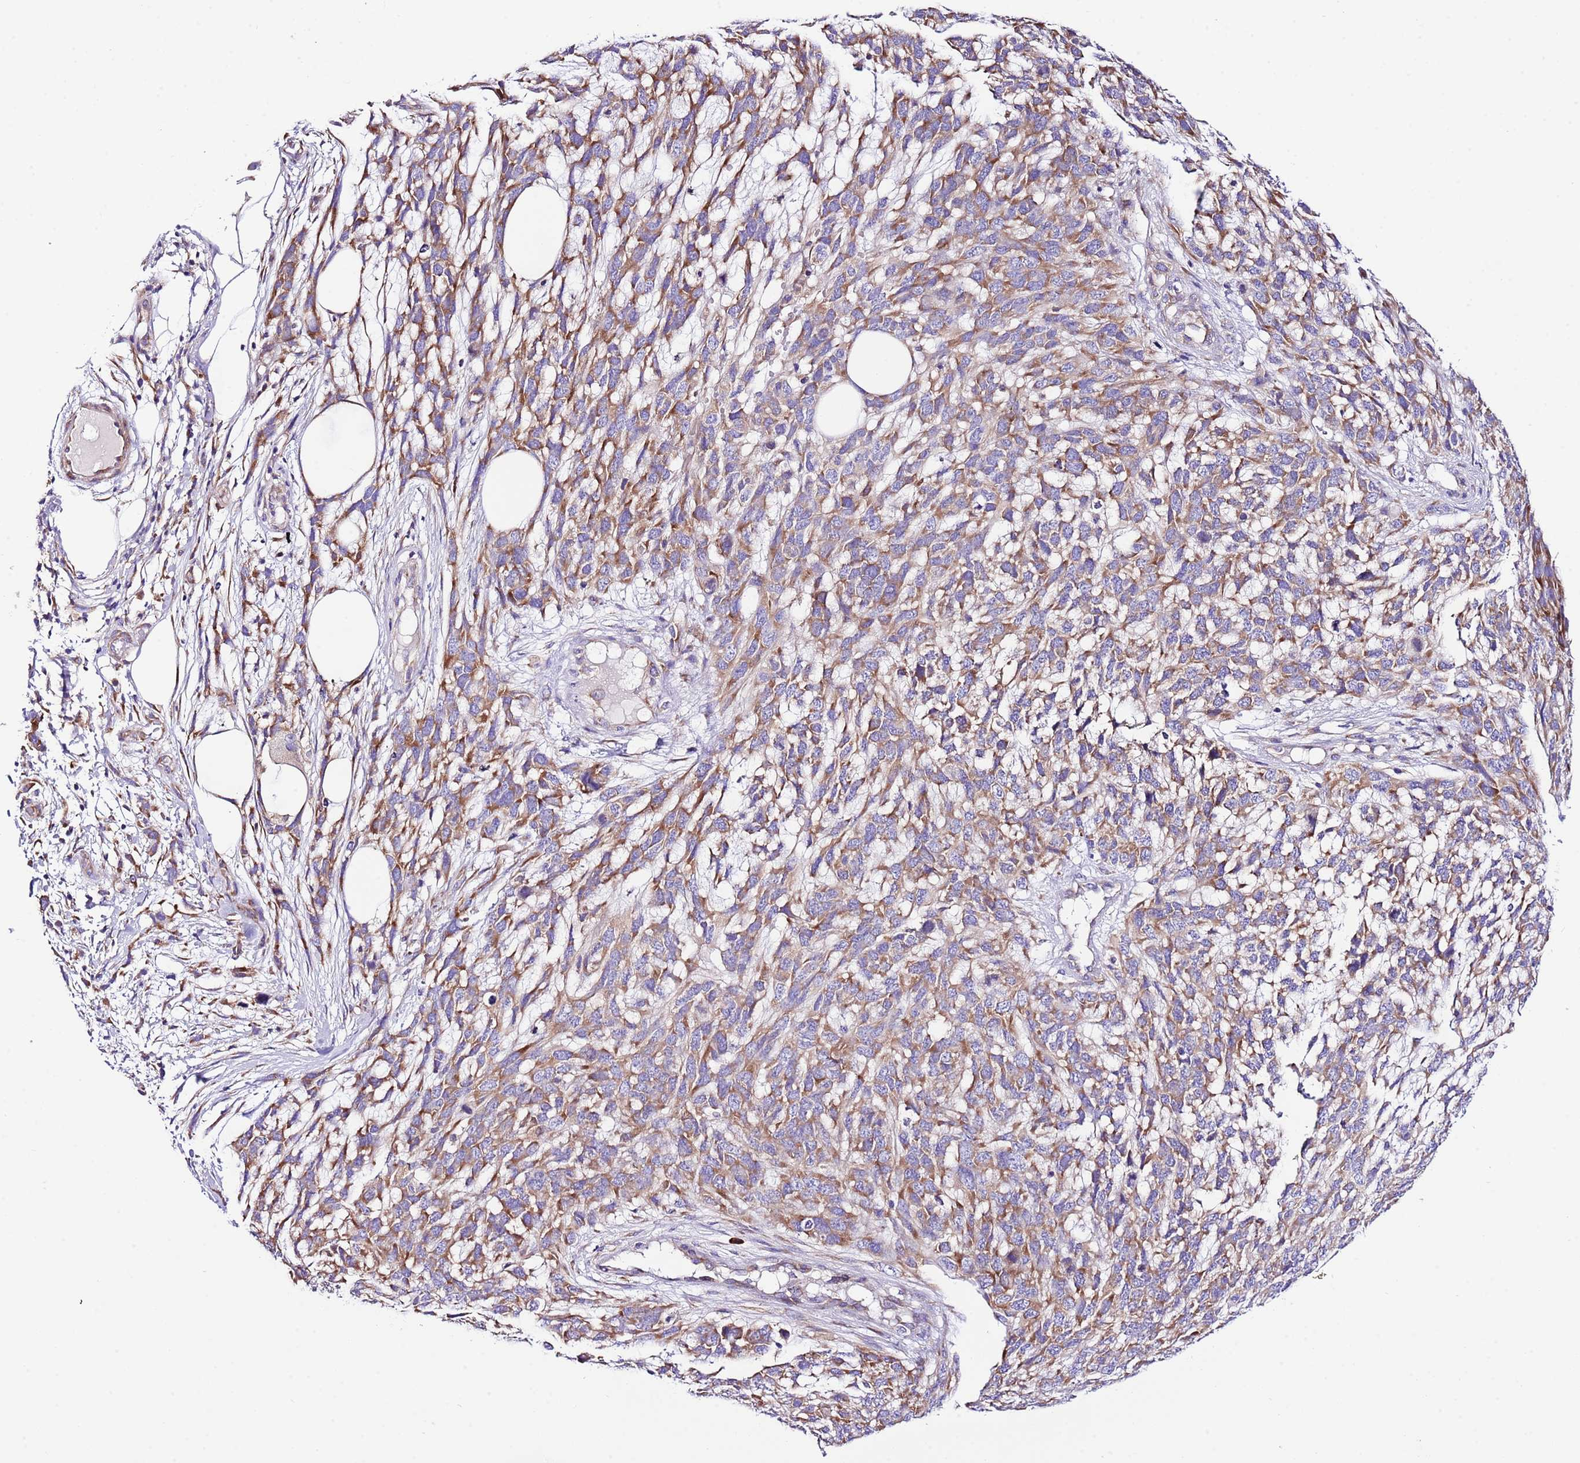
{"staining": {"intensity": "moderate", "quantity": ">75%", "location": "cytoplasmic/membranous"}, "tissue": "melanoma", "cell_type": "Tumor cells", "image_type": "cancer", "snomed": [{"axis": "morphology", "description": "Normal morphology"}, {"axis": "morphology", "description": "Malignant melanoma, NOS"}, {"axis": "topography", "description": "Skin"}], "caption": "A histopathology image of melanoma stained for a protein reveals moderate cytoplasmic/membranous brown staining in tumor cells. Immunohistochemistry stains the protein of interest in brown and the nuclei are stained blue.", "gene": "RPS10", "patient": {"sex": "female", "age": 72}}